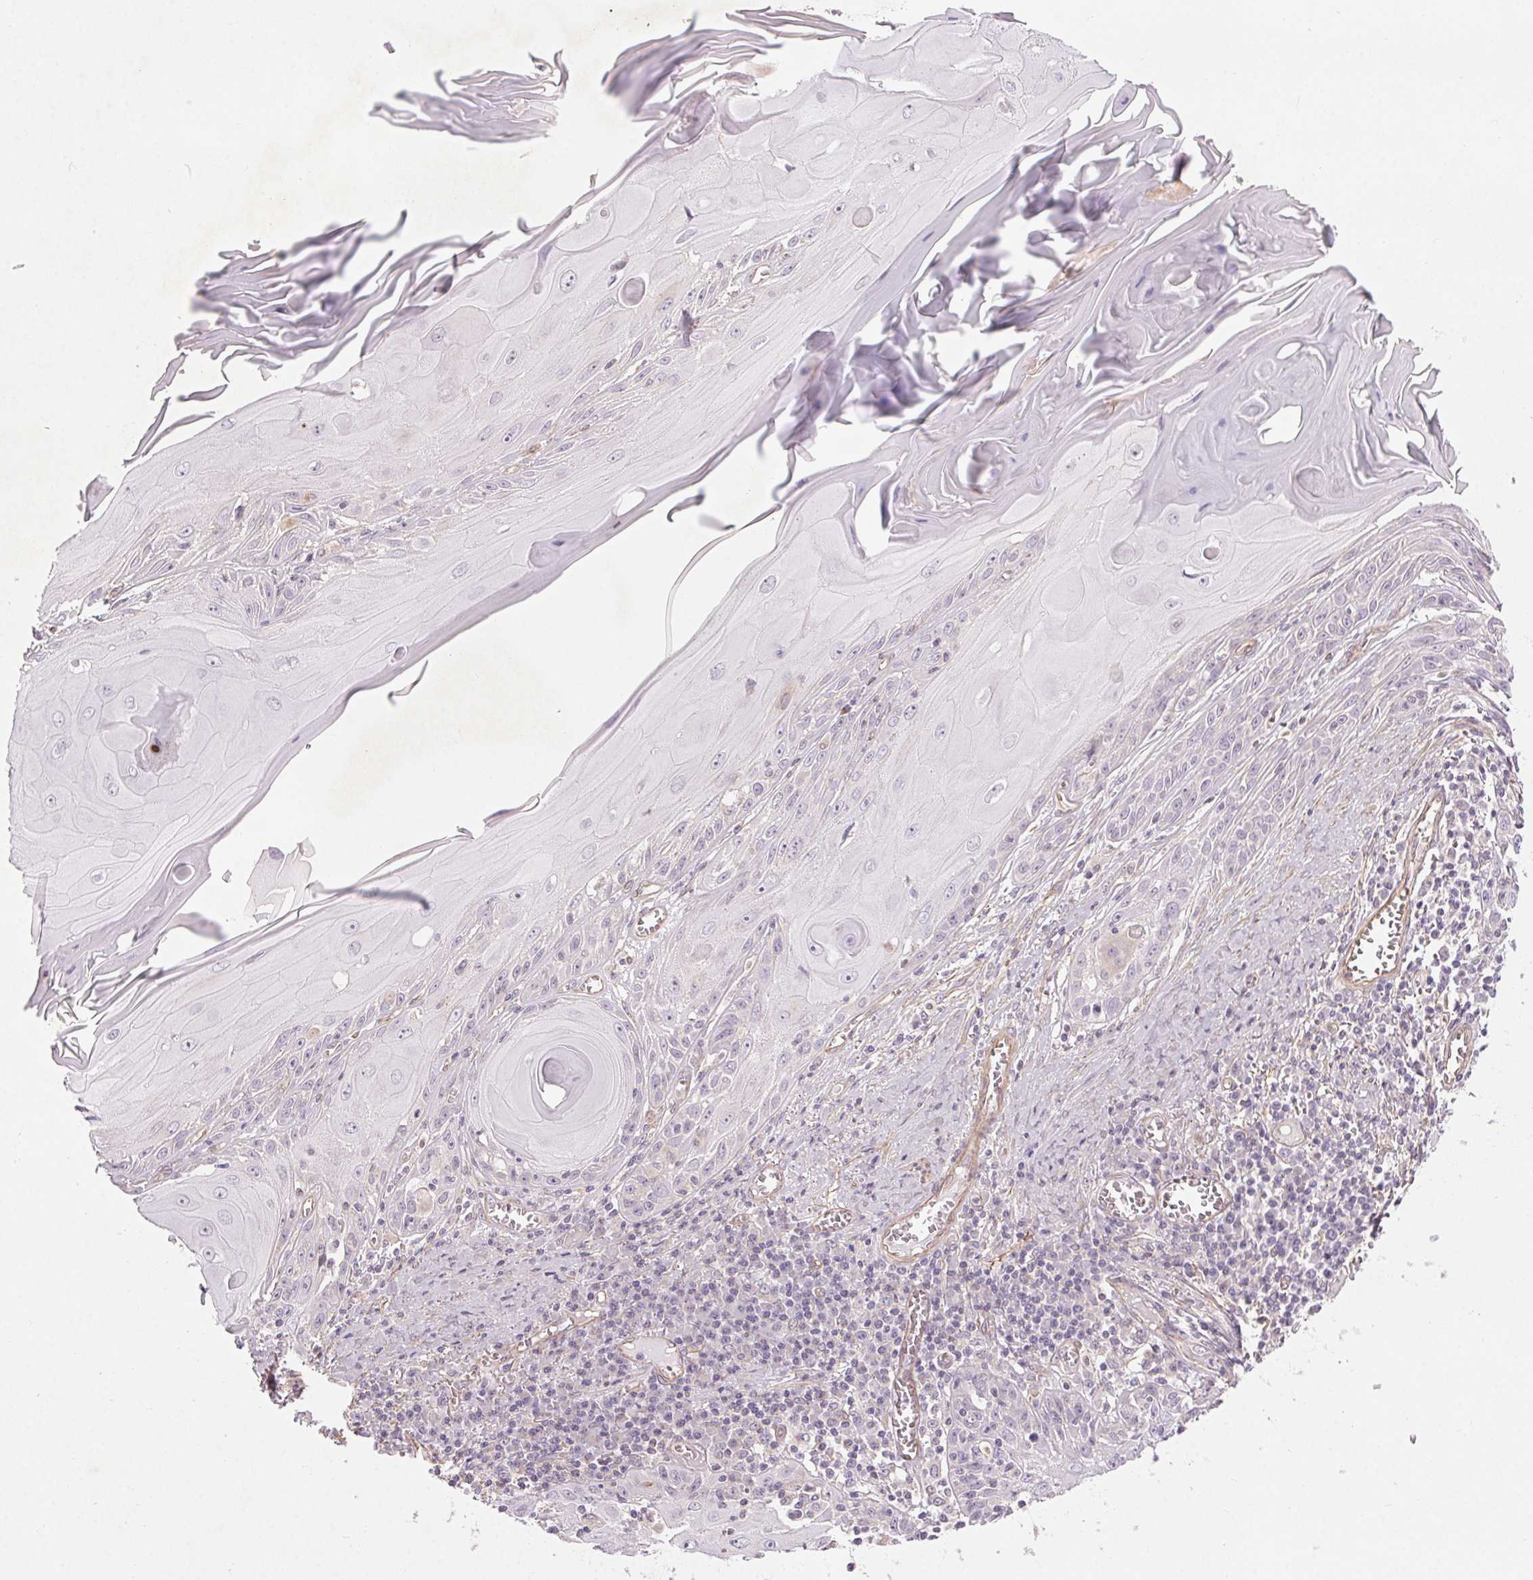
{"staining": {"intensity": "negative", "quantity": "none", "location": "none"}, "tissue": "skin cancer", "cell_type": "Tumor cells", "image_type": "cancer", "snomed": [{"axis": "morphology", "description": "Squamous cell carcinoma, NOS"}, {"axis": "topography", "description": "Skin"}, {"axis": "topography", "description": "Vulva"}], "caption": "Immunohistochemistry micrograph of neoplastic tissue: human skin cancer stained with DAB (3,3'-diaminobenzidine) shows no significant protein expression in tumor cells.", "gene": "CCSER1", "patient": {"sex": "female", "age": 85}}